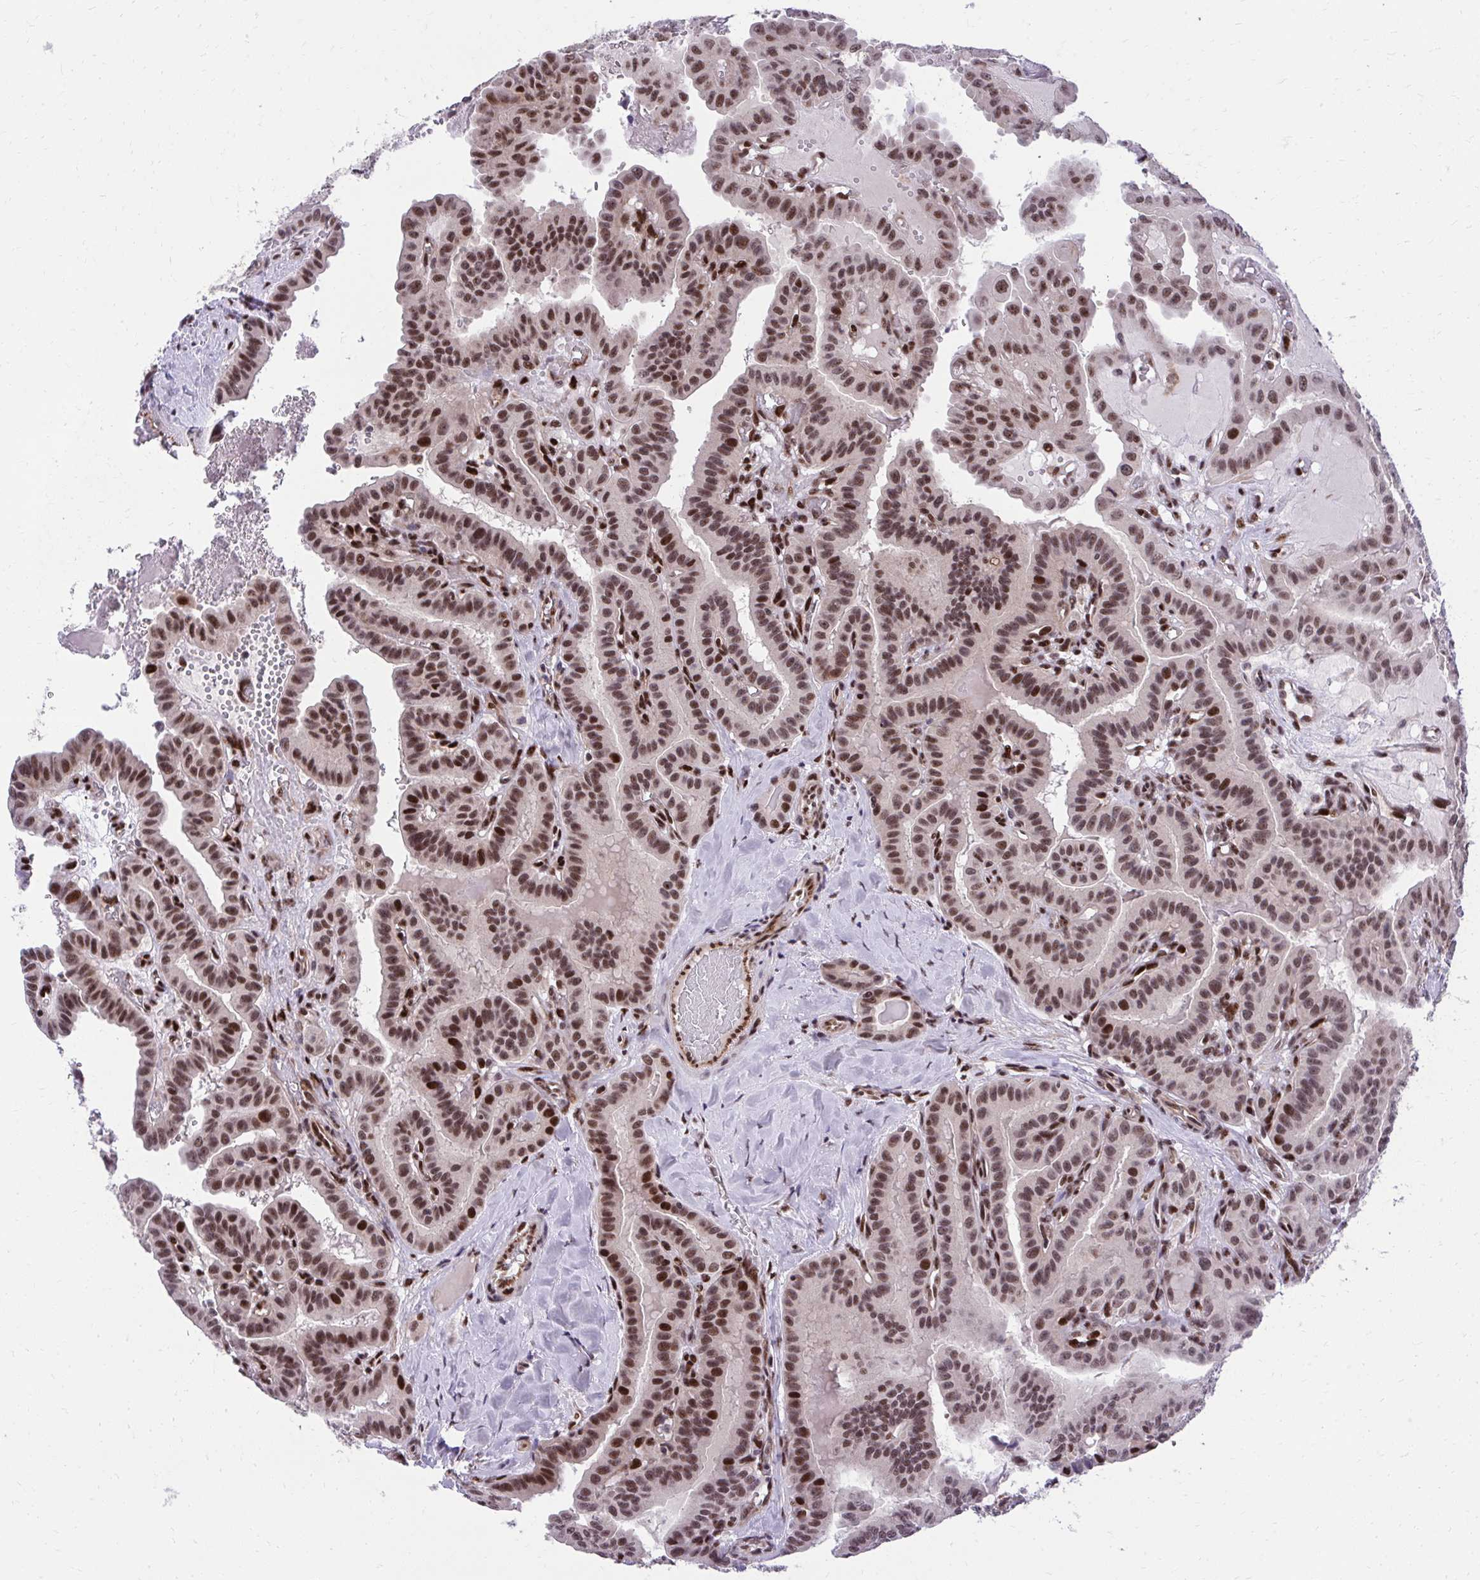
{"staining": {"intensity": "strong", "quantity": ">75%", "location": "nuclear"}, "tissue": "thyroid cancer", "cell_type": "Tumor cells", "image_type": "cancer", "snomed": [{"axis": "morphology", "description": "Papillary adenocarcinoma, NOS"}, {"axis": "topography", "description": "Thyroid gland"}], "caption": "A high amount of strong nuclear expression is identified in about >75% of tumor cells in thyroid cancer (papillary adenocarcinoma) tissue.", "gene": "HOXA4", "patient": {"sex": "male", "age": 87}}